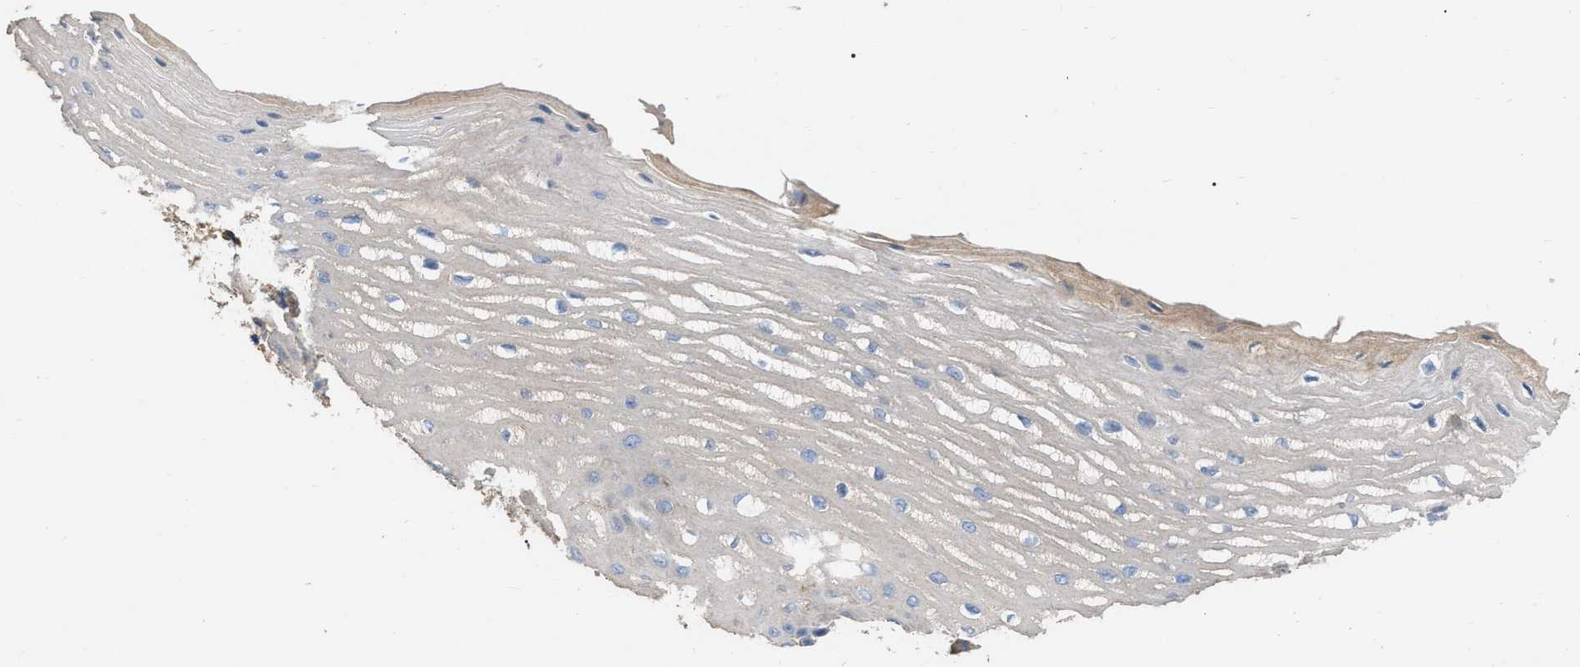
{"staining": {"intensity": "weak", "quantity": "<25%", "location": "cytoplasmic/membranous"}, "tissue": "esophagus", "cell_type": "Squamous epithelial cells", "image_type": "normal", "snomed": [{"axis": "morphology", "description": "Normal tissue, NOS"}, {"axis": "topography", "description": "Esophagus"}], "caption": "Immunohistochemistry micrograph of unremarkable human esophagus stained for a protein (brown), which demonstrates no staining in squamous epithelial cells. Brightfield microscopy of IHC stained with DAB (brown) and hematoxylin (blue), captured at high magnification.", "gene": "GPR179", "patient": {"sex": "male", "age": 54}}